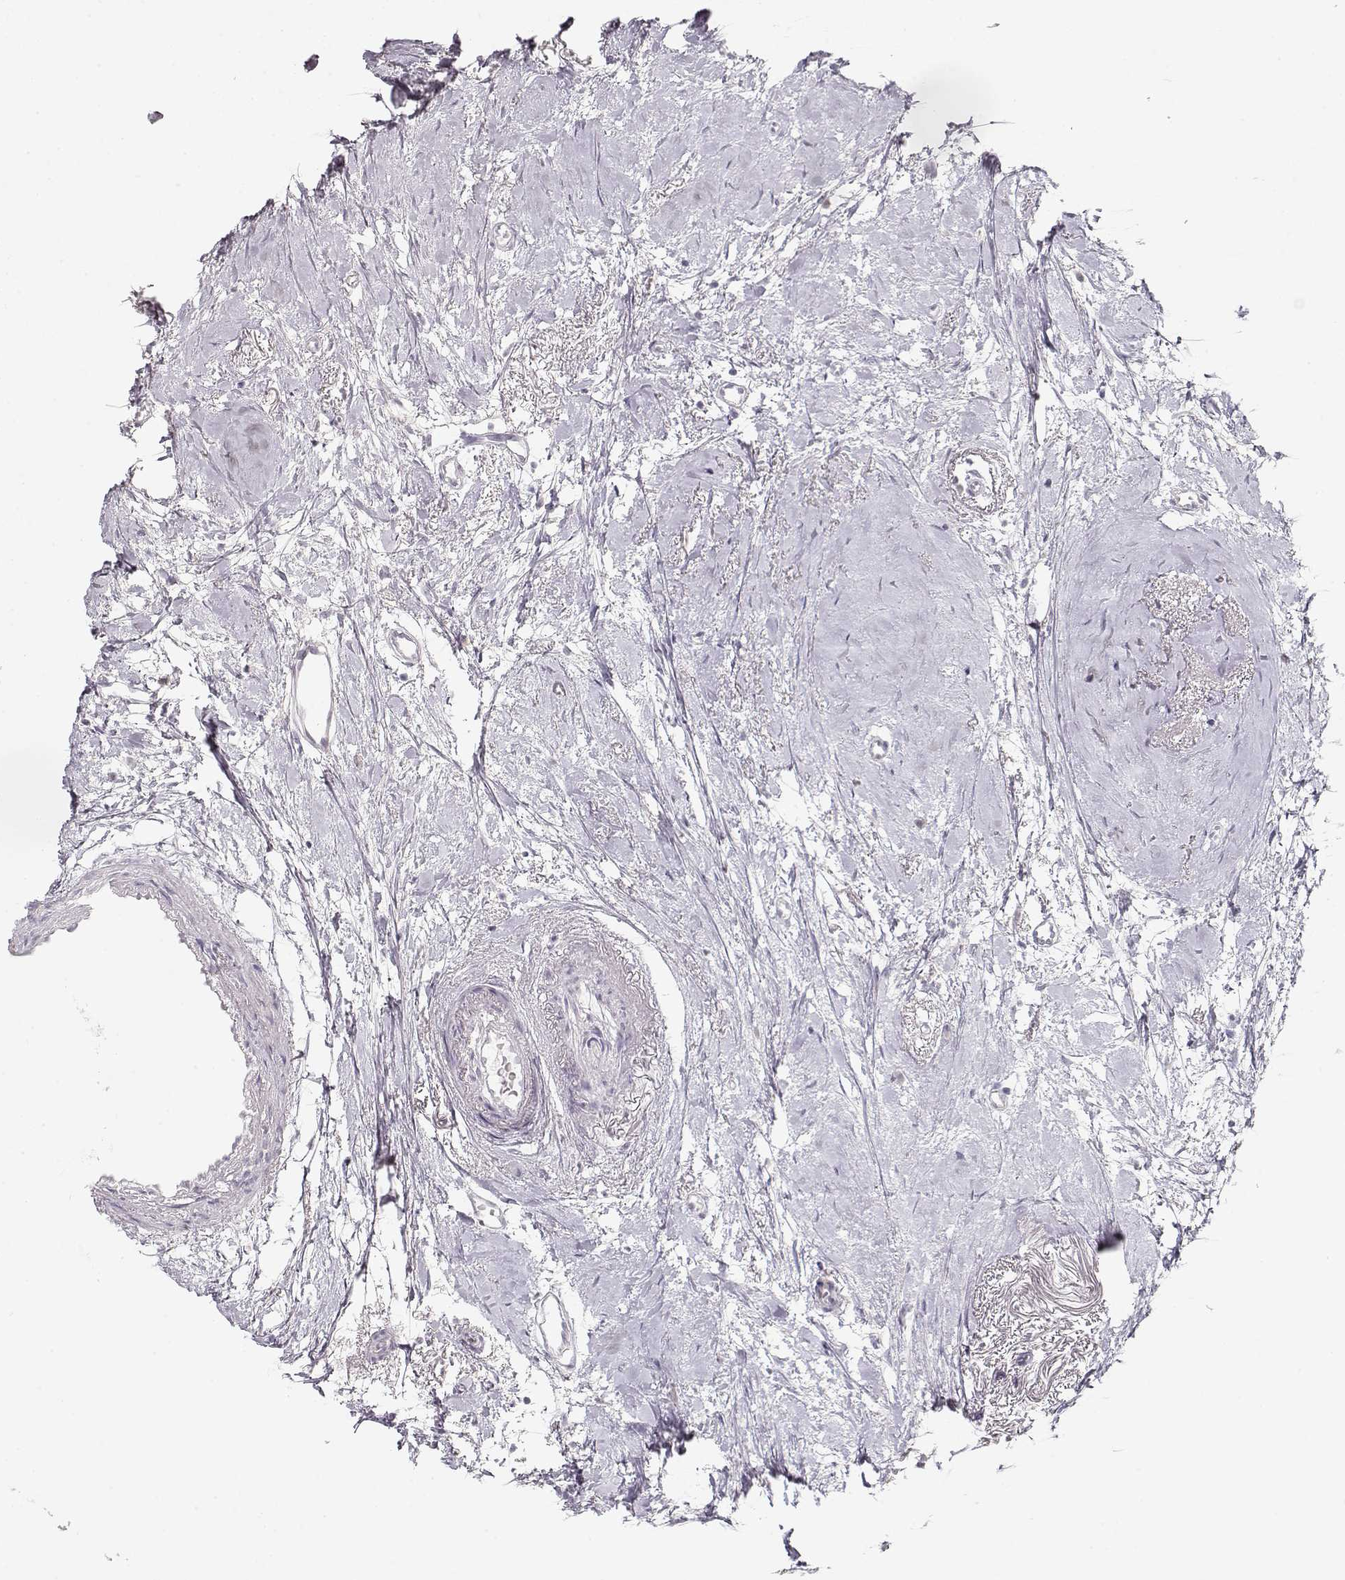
{"staining": {"intensity": "negative", "quantity": "none", "location": "none"}, "tissue": "breast cancer", "cell_type": "Tumor cells", "image_type": "cancer", "snomed": [{"axis": "morphology", "description": "Duct carcinoma"}, {"axis": "topography", "description": "Breast"}], "caption": "An immunohistochemistry image of intraductal carcinoma (breast) is shown. There is no staining in tumor cells of intraductal carcinoma (breast). (DAB (3,3'-diaminobenzidine) immunohistochemistry, high magnification).", "gene": "IMPG1", "patient": {"sex": "female", "age": 40}}